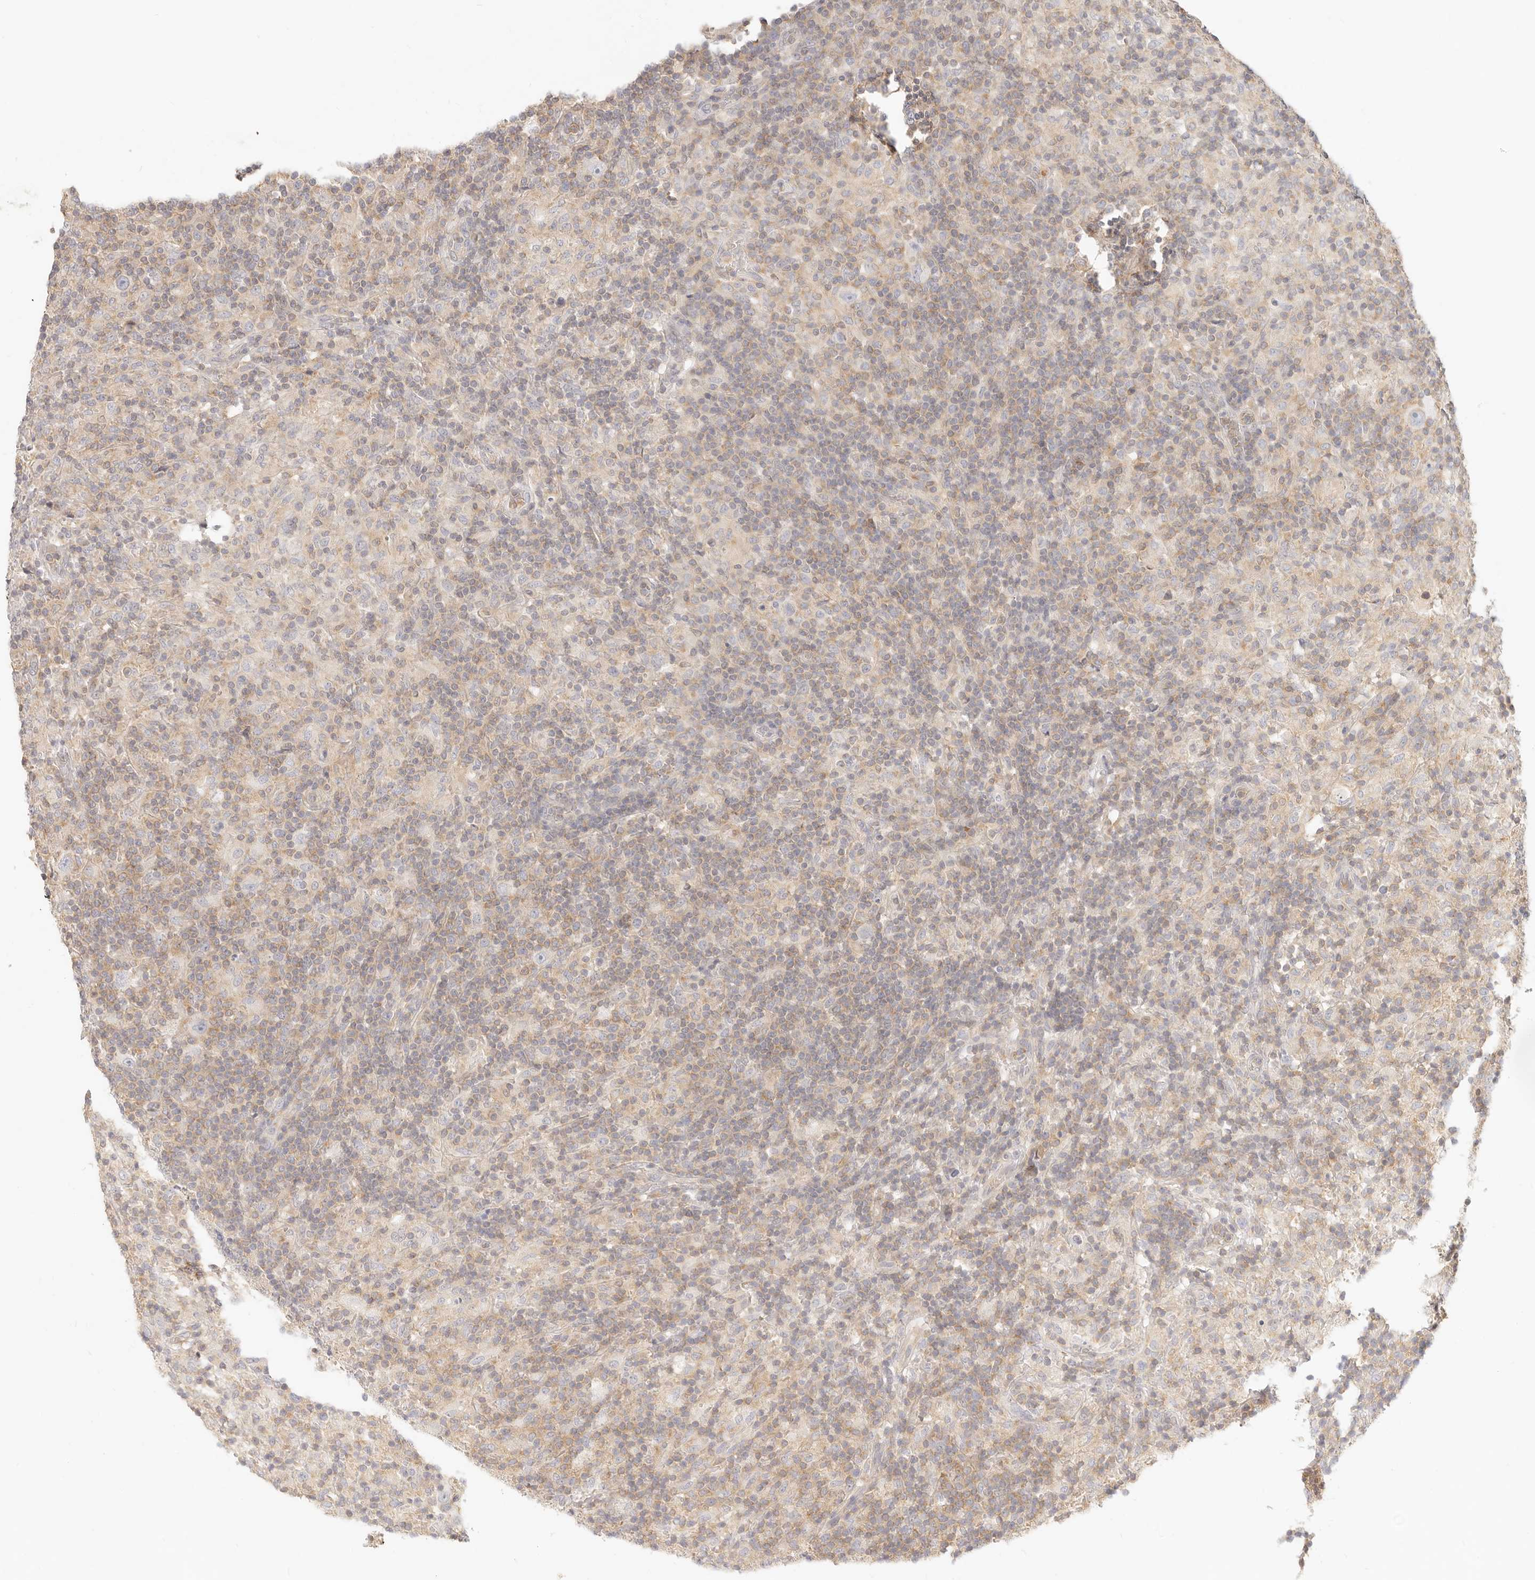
{"staining": {"intensity": "negative", "quantity": "none", "location": "none"}, "tissue": "lymphoma", "cell_type": "Tumor cells", "image_type": "cancer", "snomed": [{"axis": "morphology", "description": "Hodgkin's disease, NOS"}, {"axis": "topography", "description": "Lymph node"}], "caption": "Human lymphoma stained for a protein using immunohistochemistry (IHC) demonstrates no expression in tumor cells.", "gene": "LTB4R2", "patient": {"sex": "male", "age": 70}}